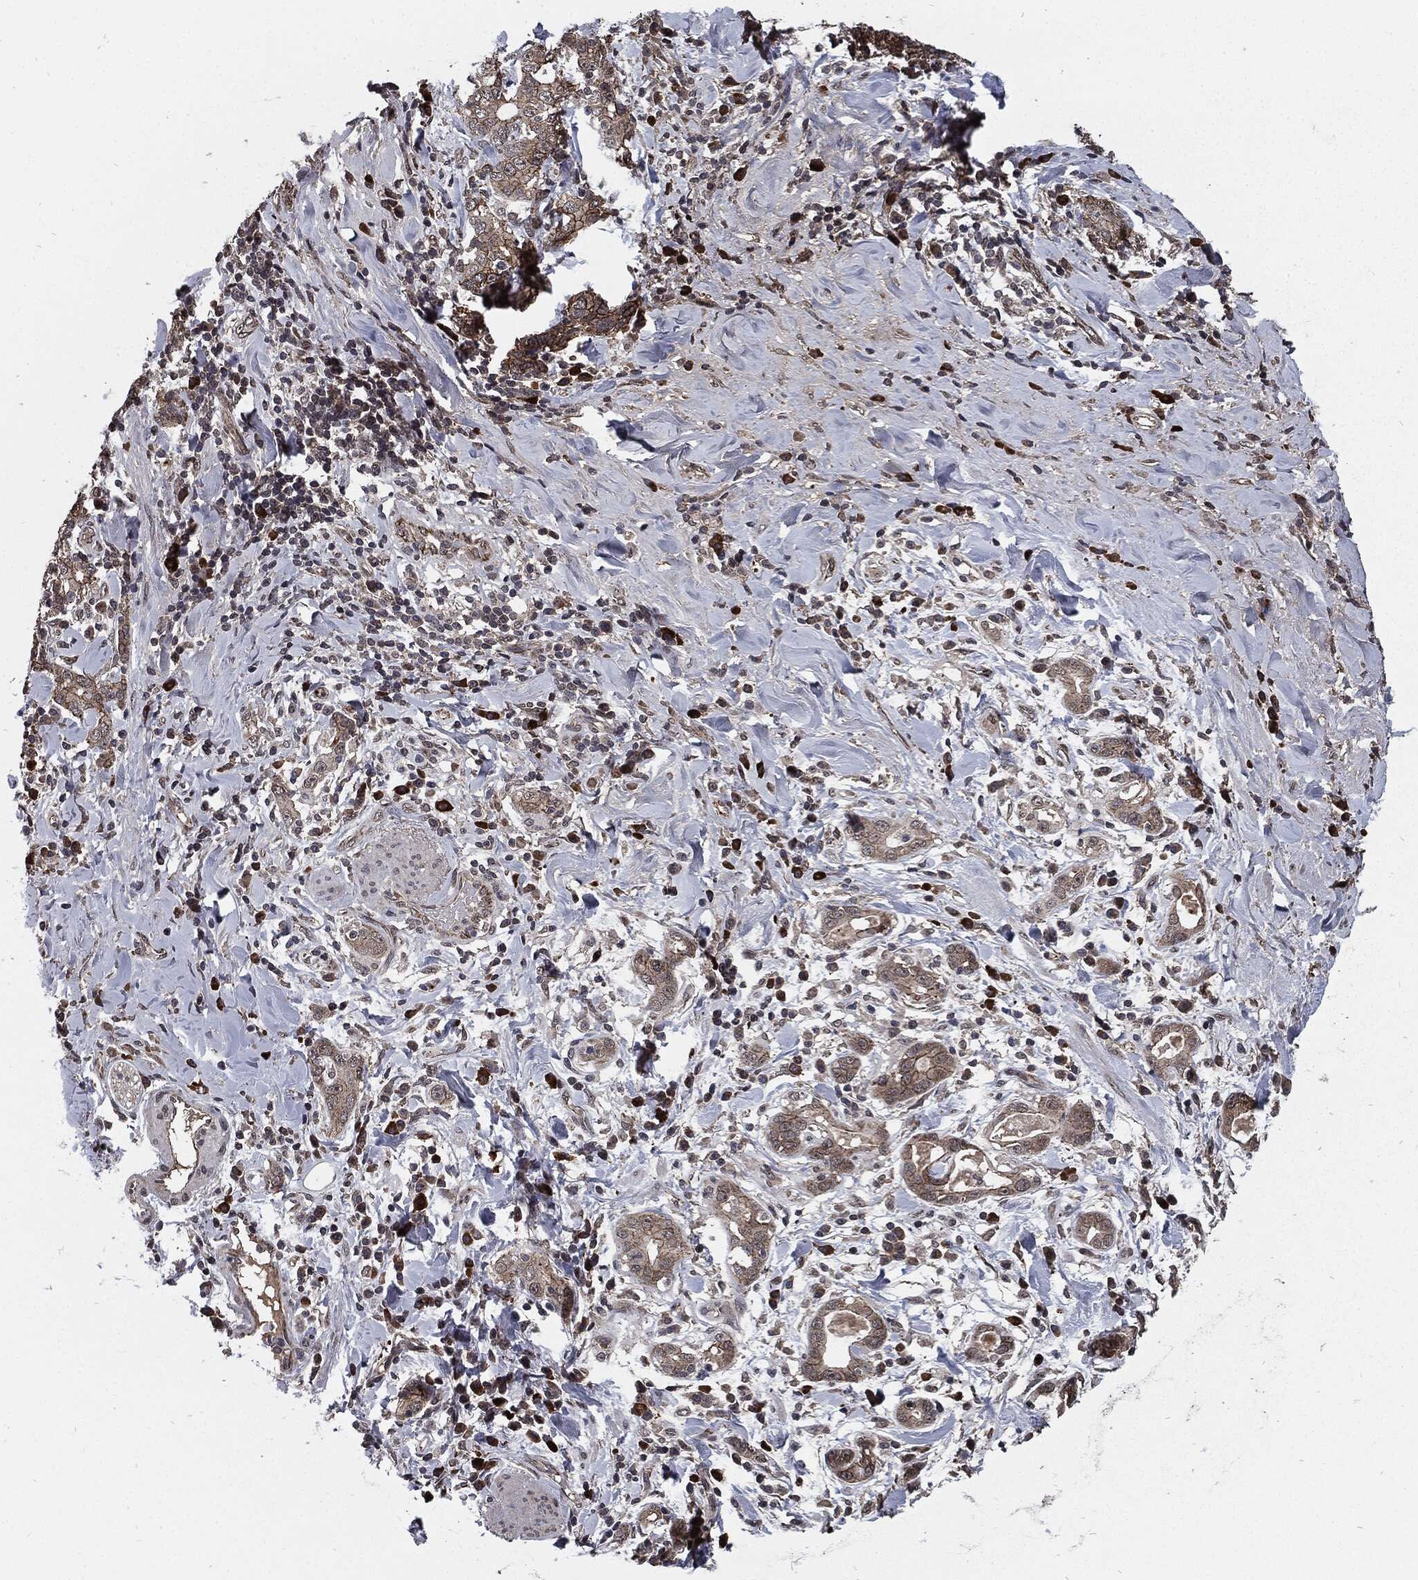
{"staining": {"intensity": "moderate", "quantity": "25%-75%", "location": "cytoplasmic/membranous"}, "tissue": "stomach cancer", "cell_type": "Tumor cells", "image_type": "cancer", "snomed": [{"axis": "morphology", "description": "Adenocarcinoma, NOS"}, {"axis": "topography", "description": "Stomach"}], "caption": "Protein expression analysis of human adenocarcinoma (stomach) reveals moderate cytoplasmic/membranous staining in approximately 25%-75% of tumor cells. The protein is shown in brown color, while the nuclei are stained blue.", "gene": "PTPA", "patient": {"sex": "male", "age": 79}}